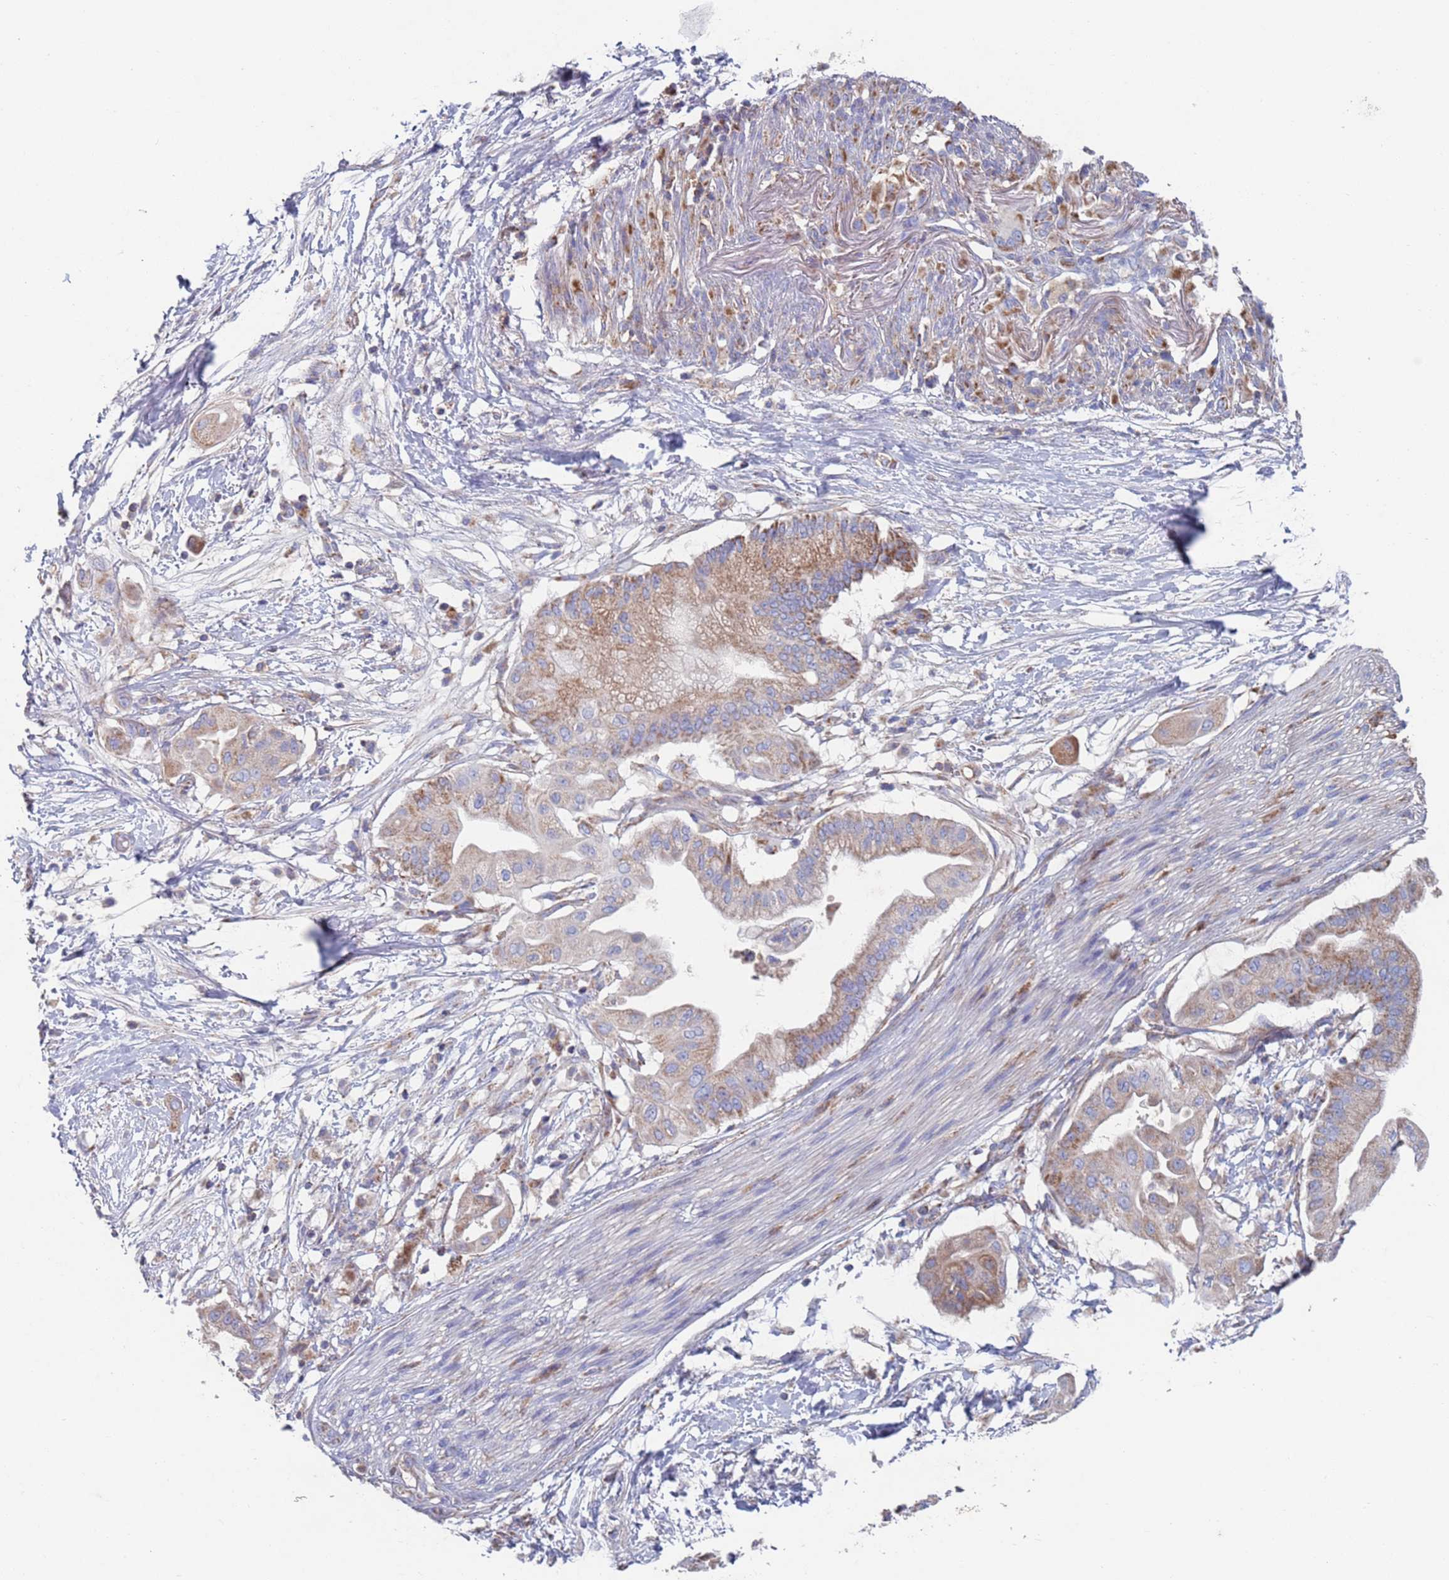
{"staining": {"intensity": "moderate", "quantity": ">75%", "location": "cytoplasmic/membranous"}, "tissue": "pancreatic cancer", "cell_type": "Tumor cells", "image_type": "cancer", "snomed": [{"axis": "morphology", "description": "Adenocarcinoma, NOS"}, {"axis": "topography", "description": "Pancreas"}], "caption": "This is a photomicrograph of immunohistochemistry (IHC) staining of pancreatic cancer (adenocarcinoma), which shows moderate expression in the cytoplasmic/membranous of tumor cells.", "gene": "MRPL22", "patient": {"sex": "male", "age": 68}}